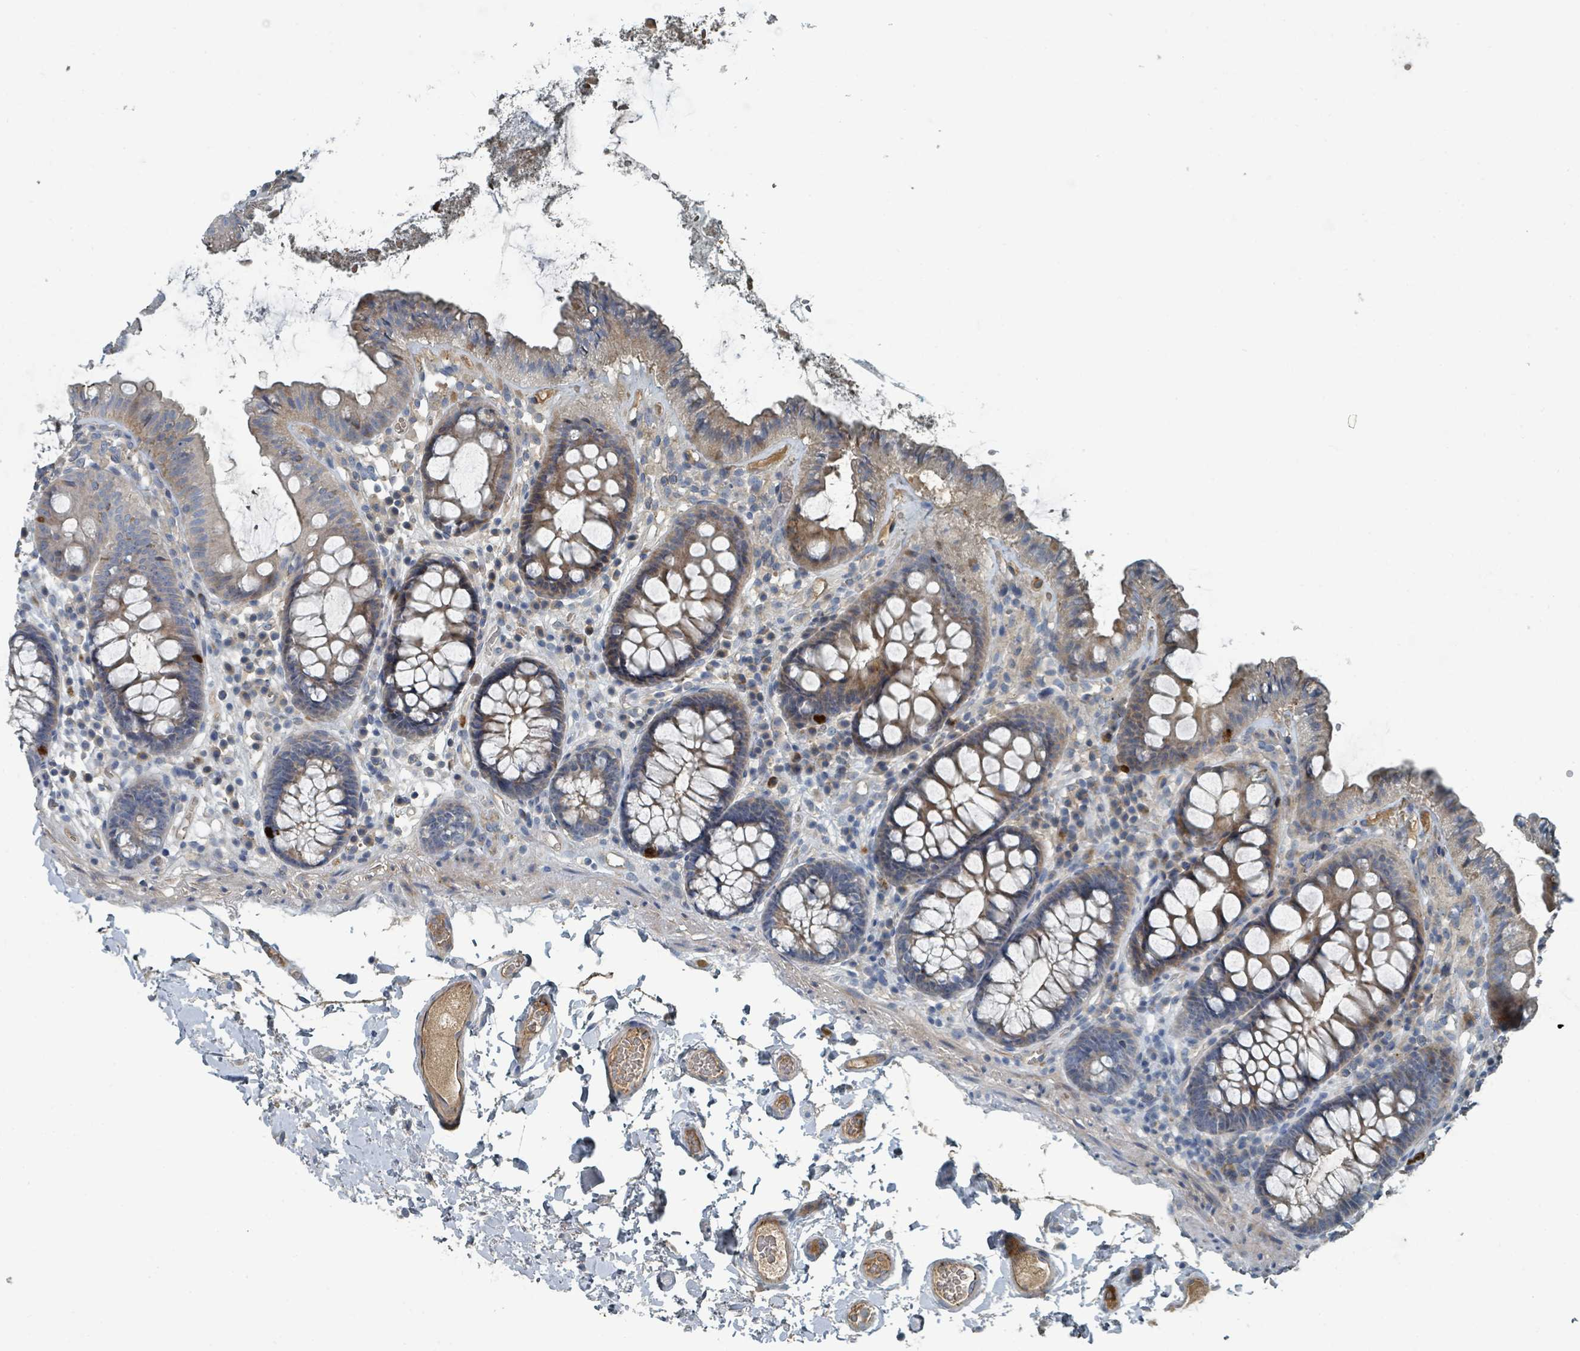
{"staining": {"intensity": "moderate", "quantity": "25%-75%", "location": "cytoplasmic/membranous"}, "tissue": "colon", "cell_type": "Endothelial cells", "image_type": "normal", "snomed": [{"axis": "morphology", "description": "Normal tissue, NOS"}, {"axis": "topography", "description": "Colon"}], "caption": "A histopathology image of colon stained for a protein displays moderate cytoplasmic/membranous brown staining in endothelial cells.", "gene": "SLC44A5", "patient": {"sex": "male", "age": 84}}